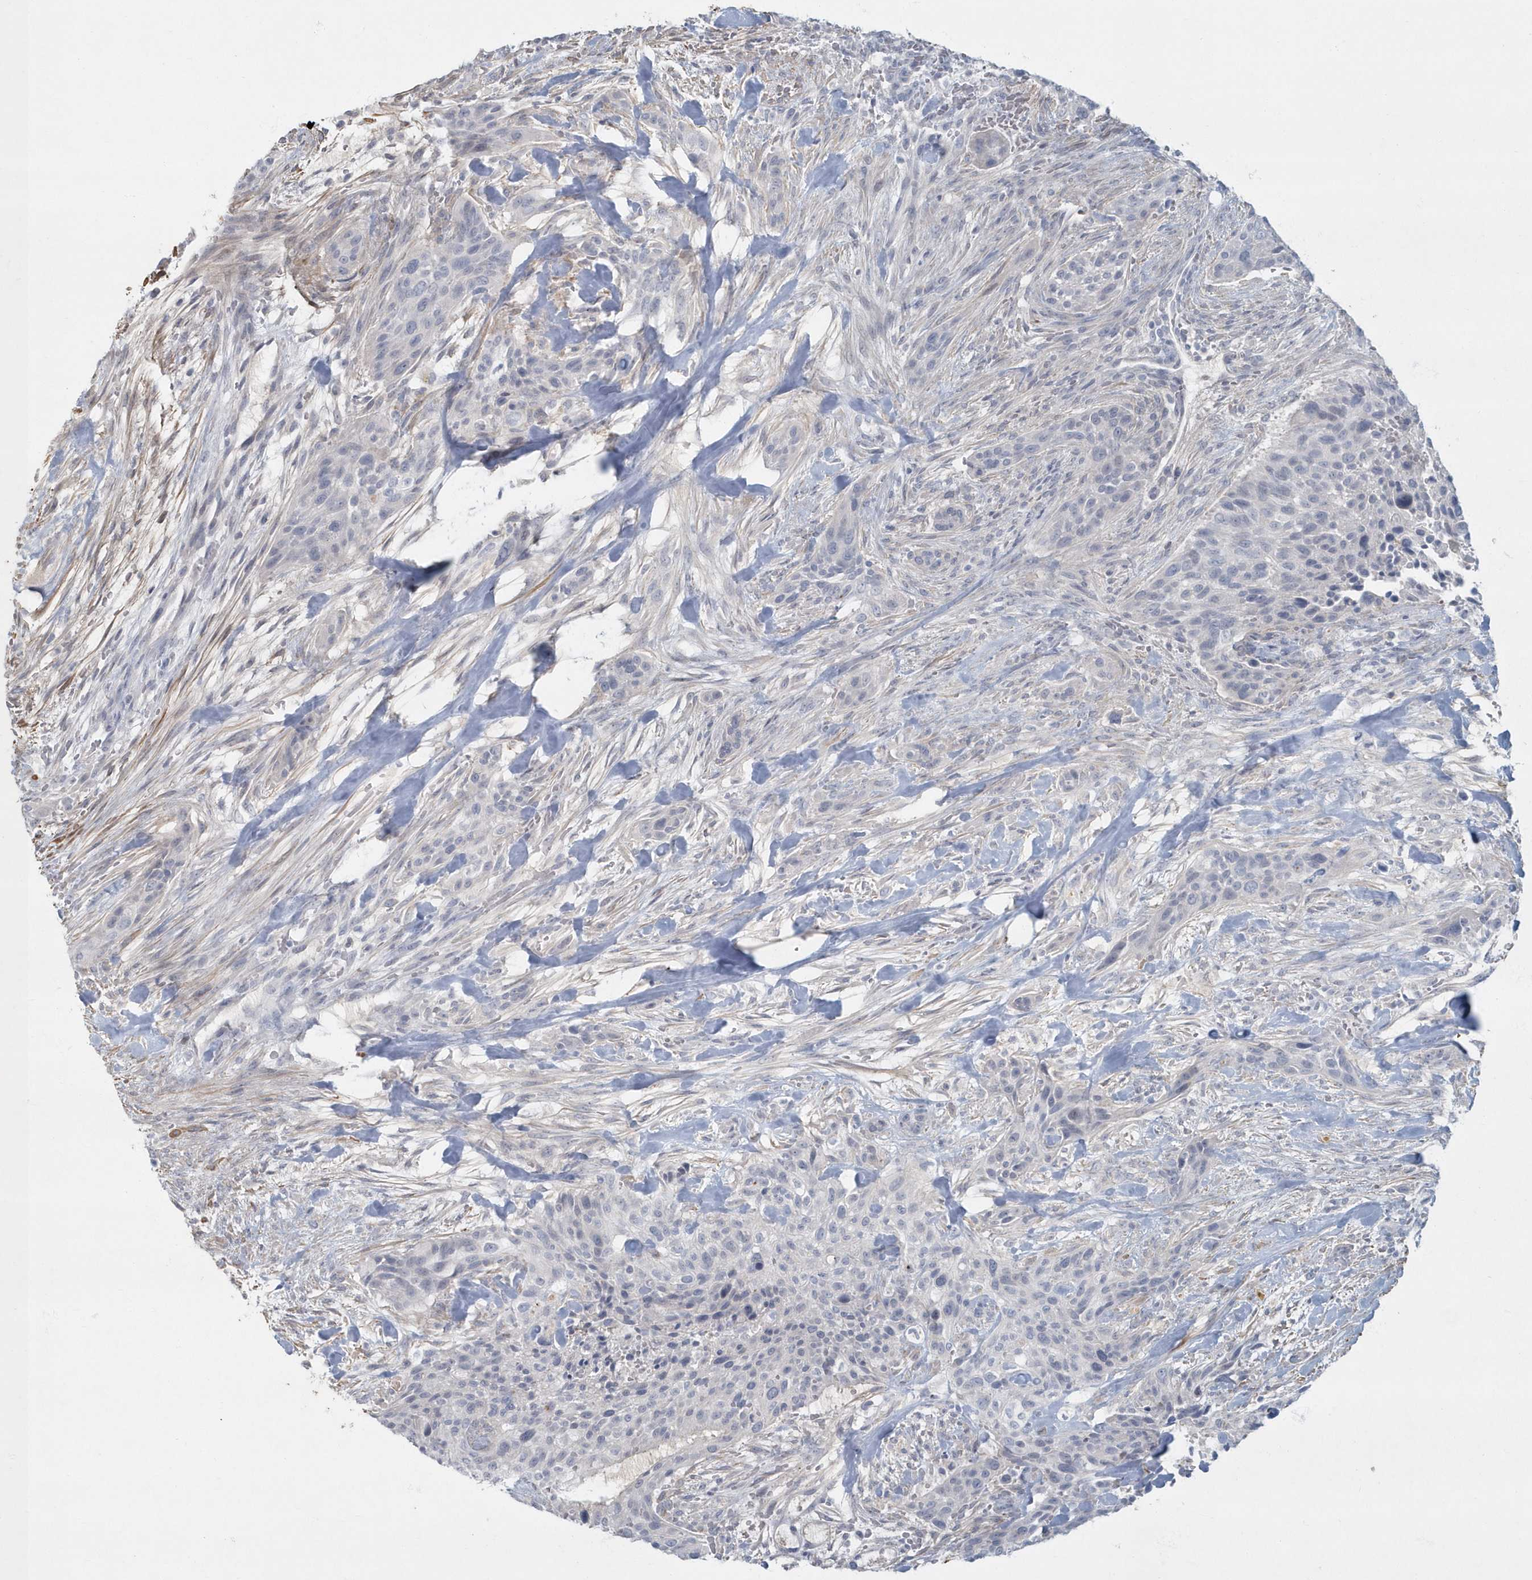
{"staining": {"intensity": "negative", "quantity": "none", "location": "none"}, "tissue": "urothelial cancer", "cell_type": "Tumor cells", "image_type": "cancer", "snomed": [{"axis": "morphology", "description": "Urothelial carcinoma, High grade"}, {"axis": "topography", "description": "Urinary bladder"}], "caption": "Immunohistochemistry histopathology image of human high-grade urothelial carcinoma stained for a protein (brown), which demonstrates no staining in tumor cells.", "gene": "MYOT", "patient": {"sex": "male", "age": 35}}